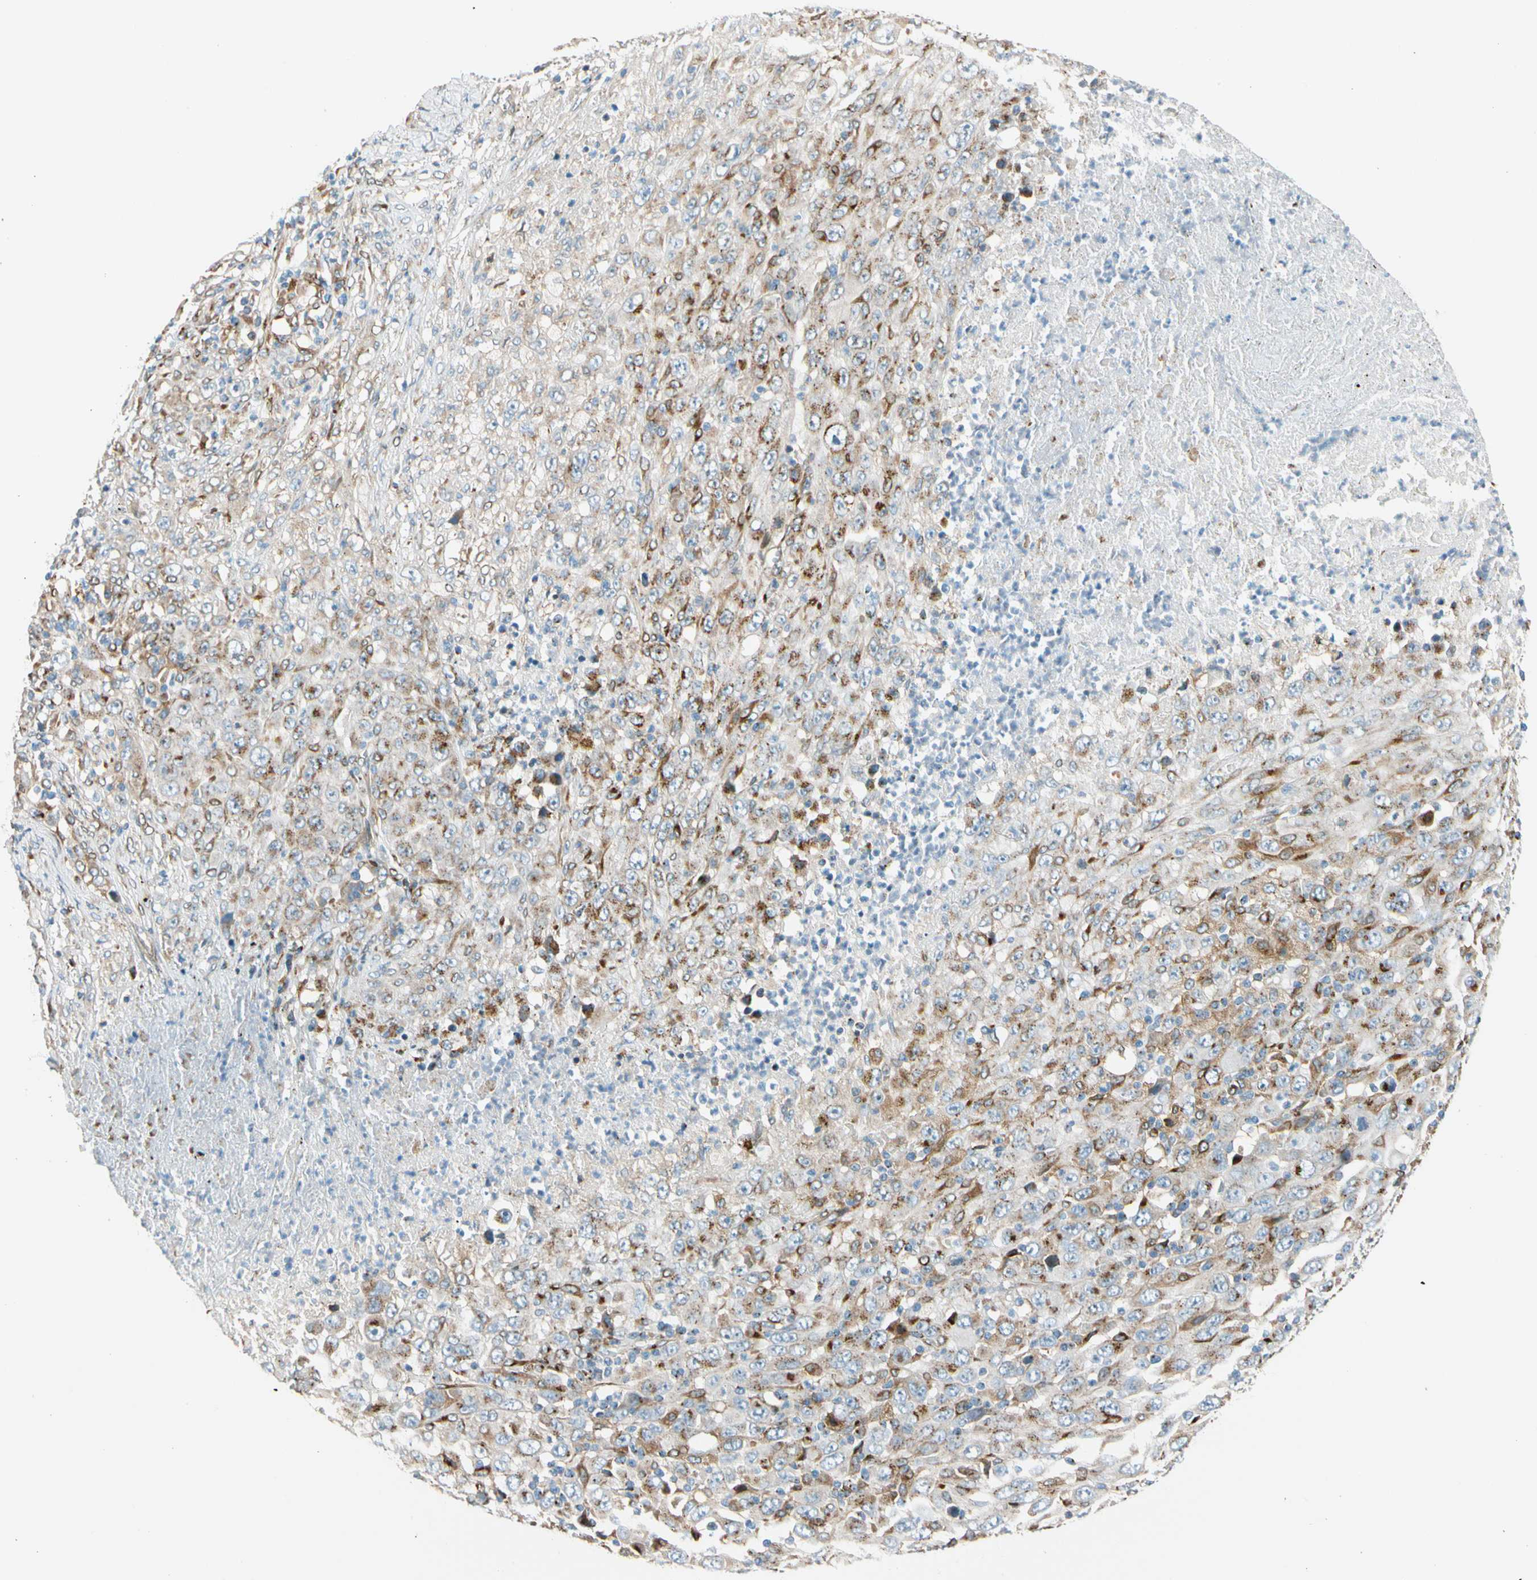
{"staining": {"intensity": "moderate", "quantity": "25%-75%", "location": "cytoplasmic/membranous"}, "tissue": "melanoma", "cell_type": "Tumor cells", "image_type": "cancer", "snomed": [{"axis": "morphology", "description": "Malignant melanoma, Metastatic site"}, {"axis": "topography", "description": "Skin"}], "caption": "Protein expression by IHC displays moderate cytoplasmic/membranous staining in about 25%-75% of tumor cells in malignant melanoma (metastatic site).", "gene": "NUCB1", "patient": {"sex": "female", "age": 56}}